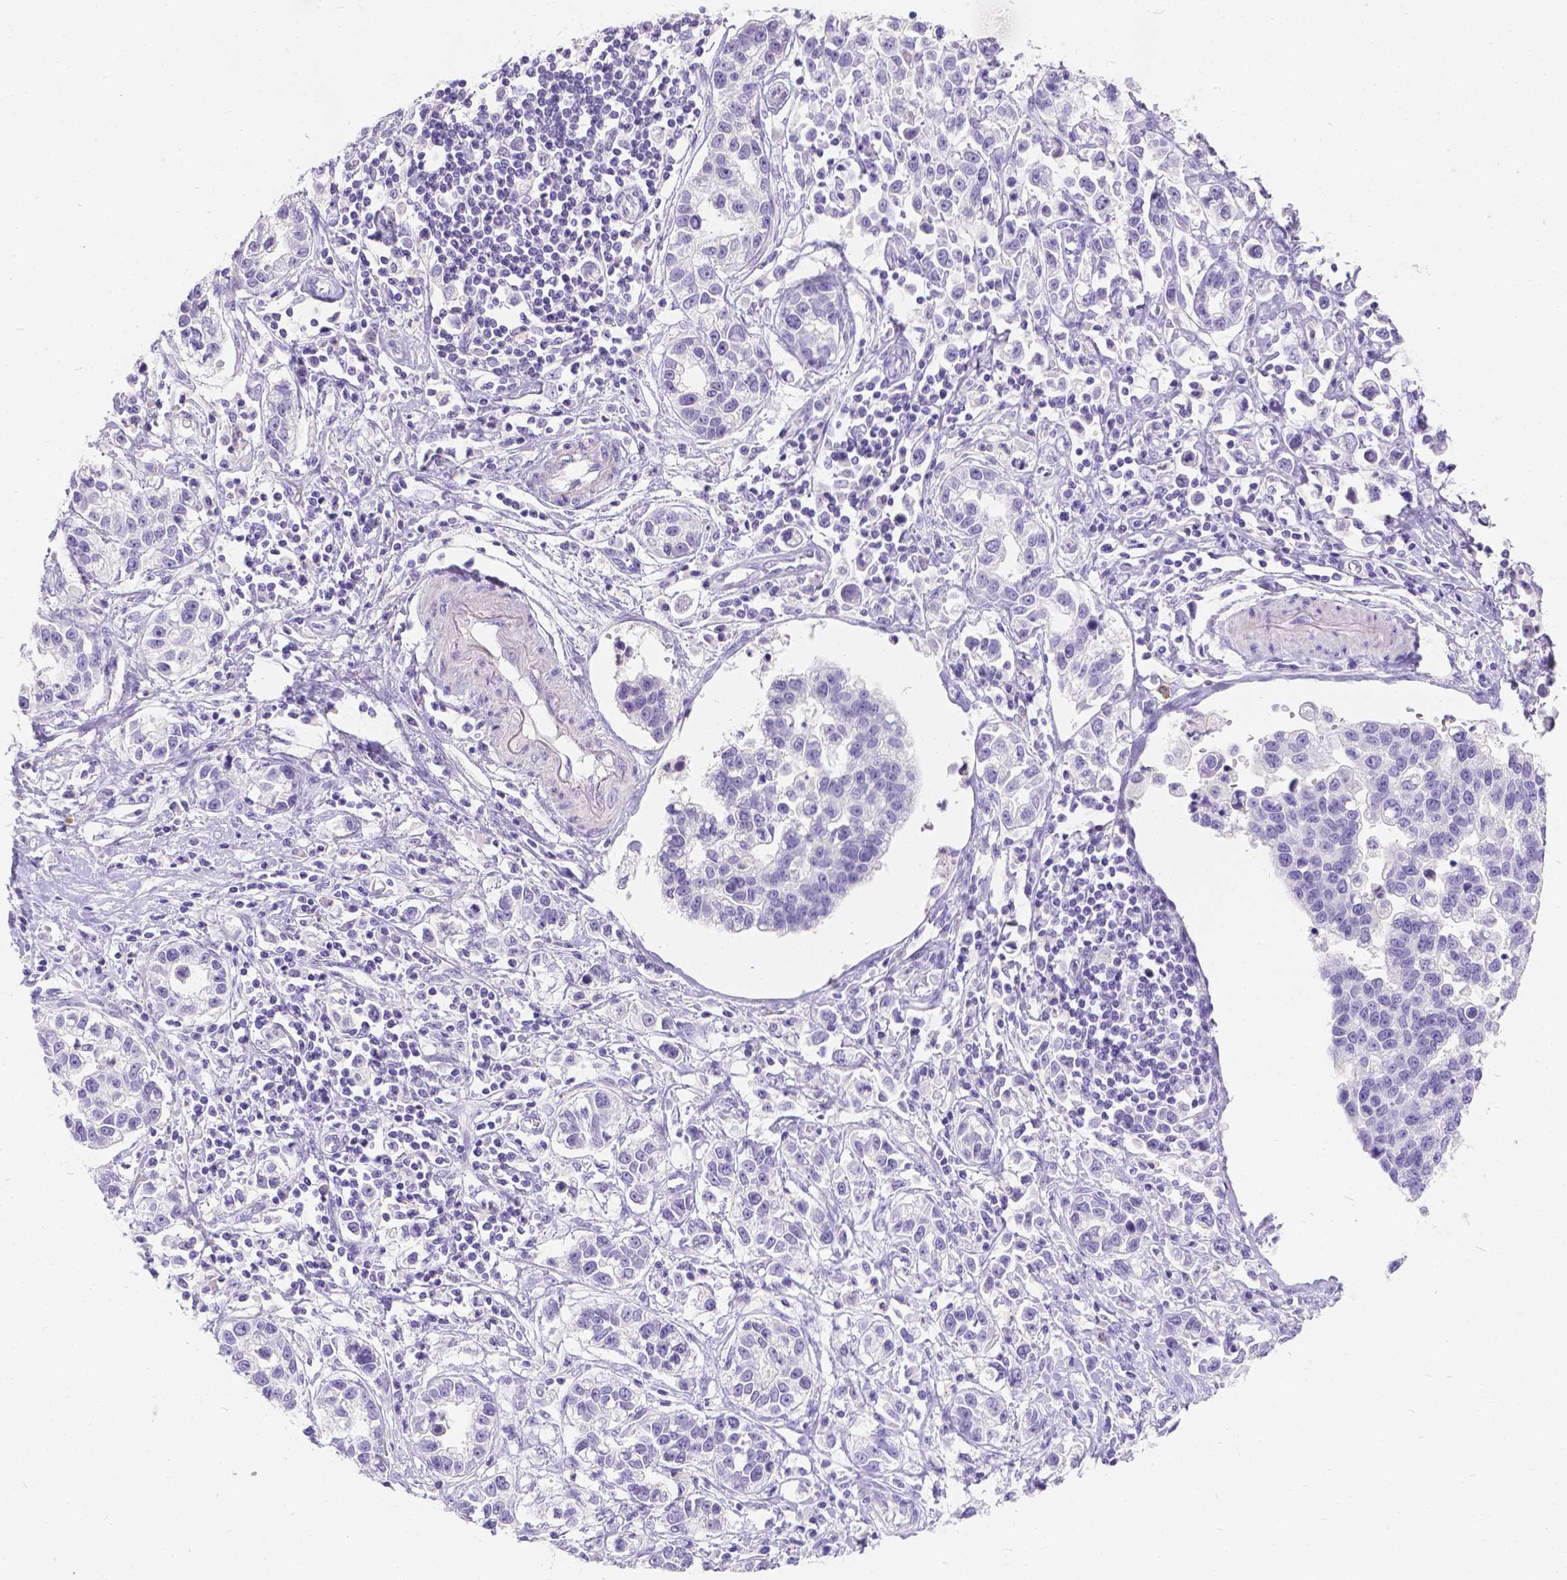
{"staining": {"intensity": "negative", "quantity": "none", "location": "none"}, "tissue": "stomach cancer", "cell_type": "Tumor cells", "image_type": "cancer", "snomed": [{"axis": "morphology", "description": "Adenocarcinoma, NOS"}, {"axis": "topography", "description": "Stomach"}], "caption": "The micrograph reveals no staining of tumor cells in stomach cancer. The staining was performed using DAB (3,3'-diaminobenzidine) to visualize the protein expression in brown, while the nuclei were stained in blue with hematoxylin (Magnification: 20x).", "gene": "GNRHR", "patient": {"sex": "male", "age": 93}}